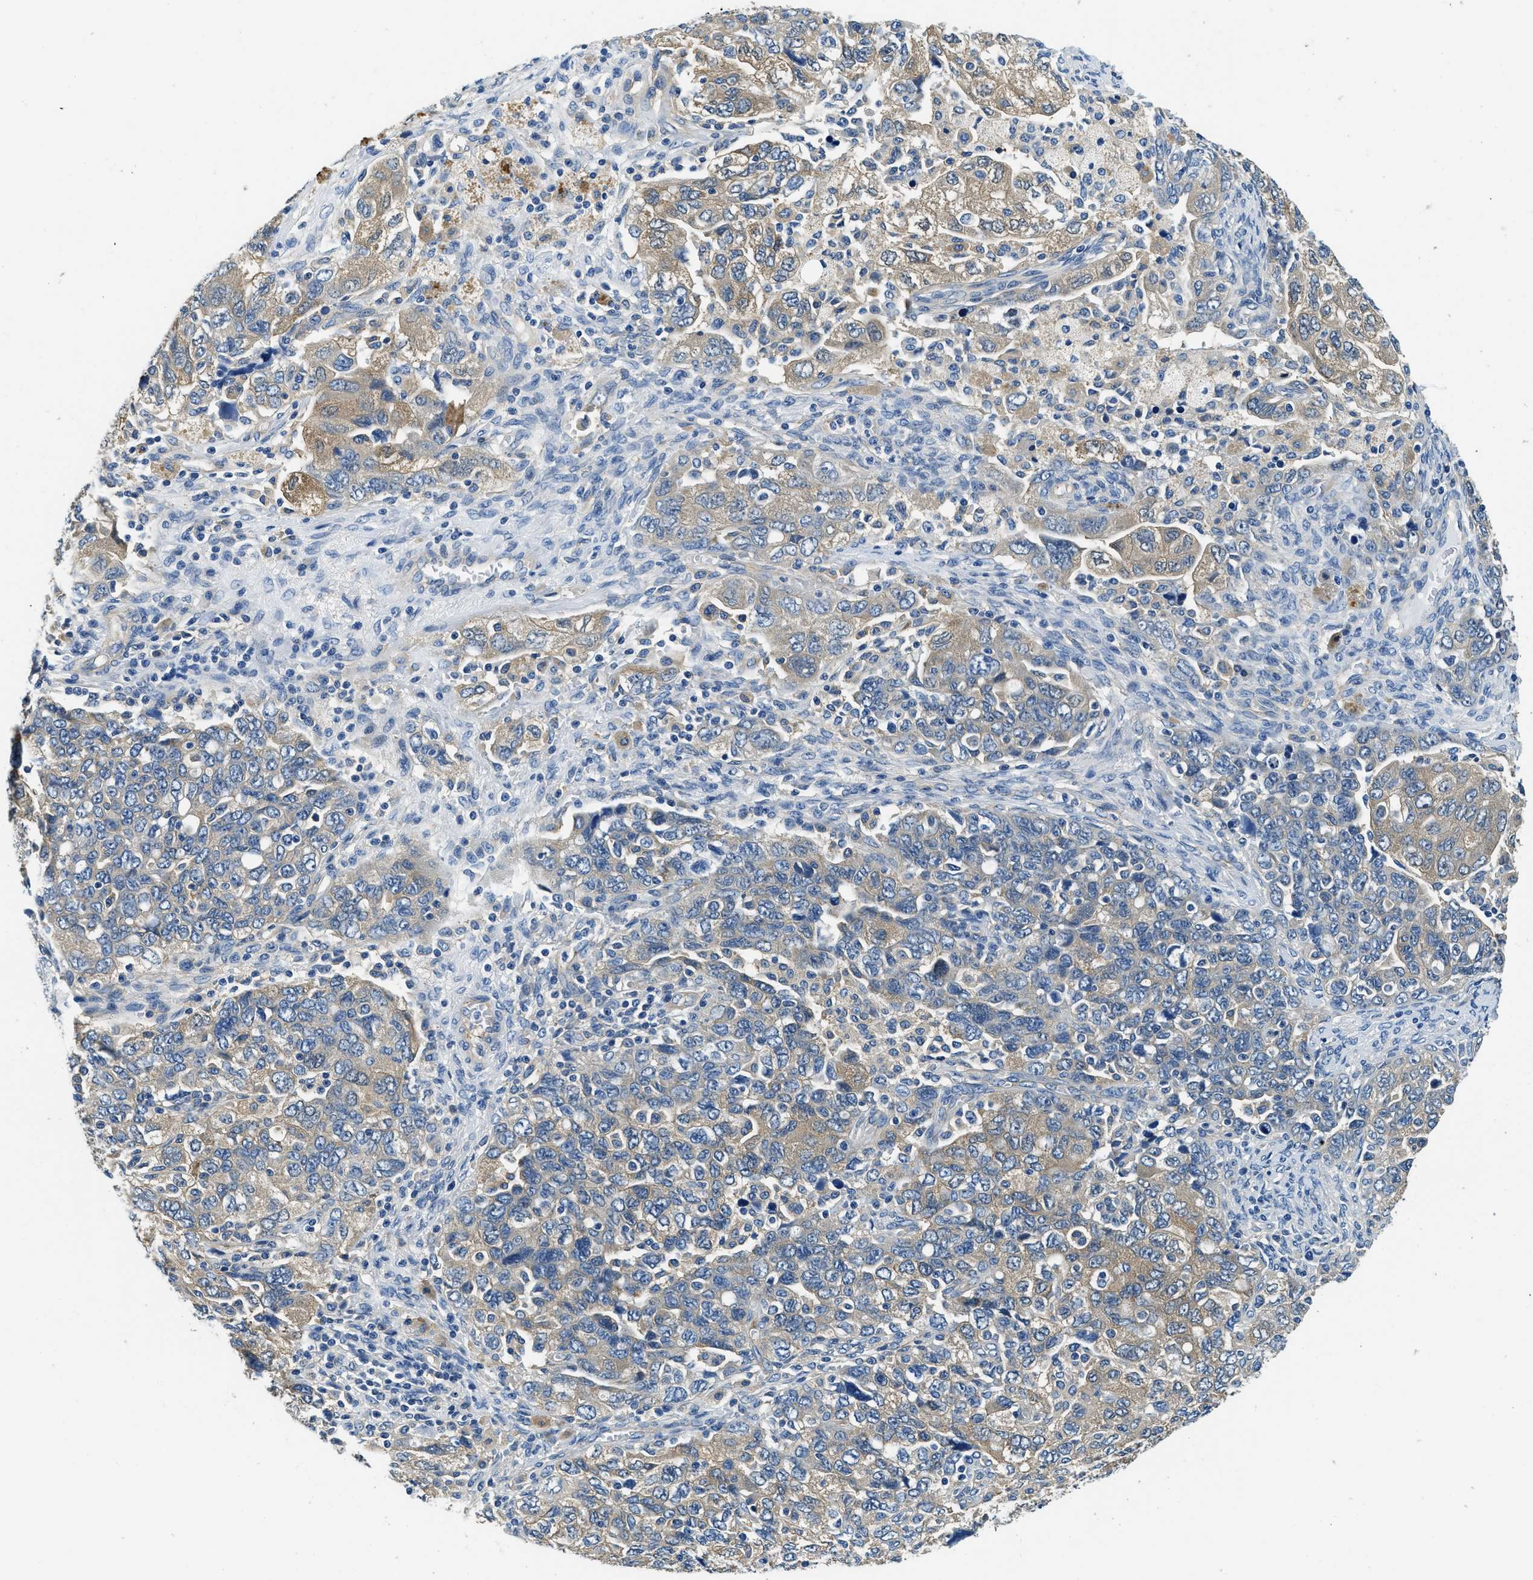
{"staining": {"intensity": "moderate", "quantity": ">75%", "location": "cytoplasmic/membranous"}, "tissue": "ovarian cancer", "cell_type": "Tumor cells", "image_type": "cancer", "snomed": [{"axis": "morphology", "description": "Carcinoma, NOS"}, {"axis": "morphology", "description": "Cystadenocarcinoma, serous, NOS"}, {"axis": "topography", "description": "Ovary"}], "caption": "Immunohistochemistry (IHC) (DAB) staining of human ovarian cancer (carcinoma) shows moderate cytoplasmic/membranous protein expression in approximately >75% of tumor cells.", "gene": "TWF1", "patient": {"sex": "female", "age": 69}}